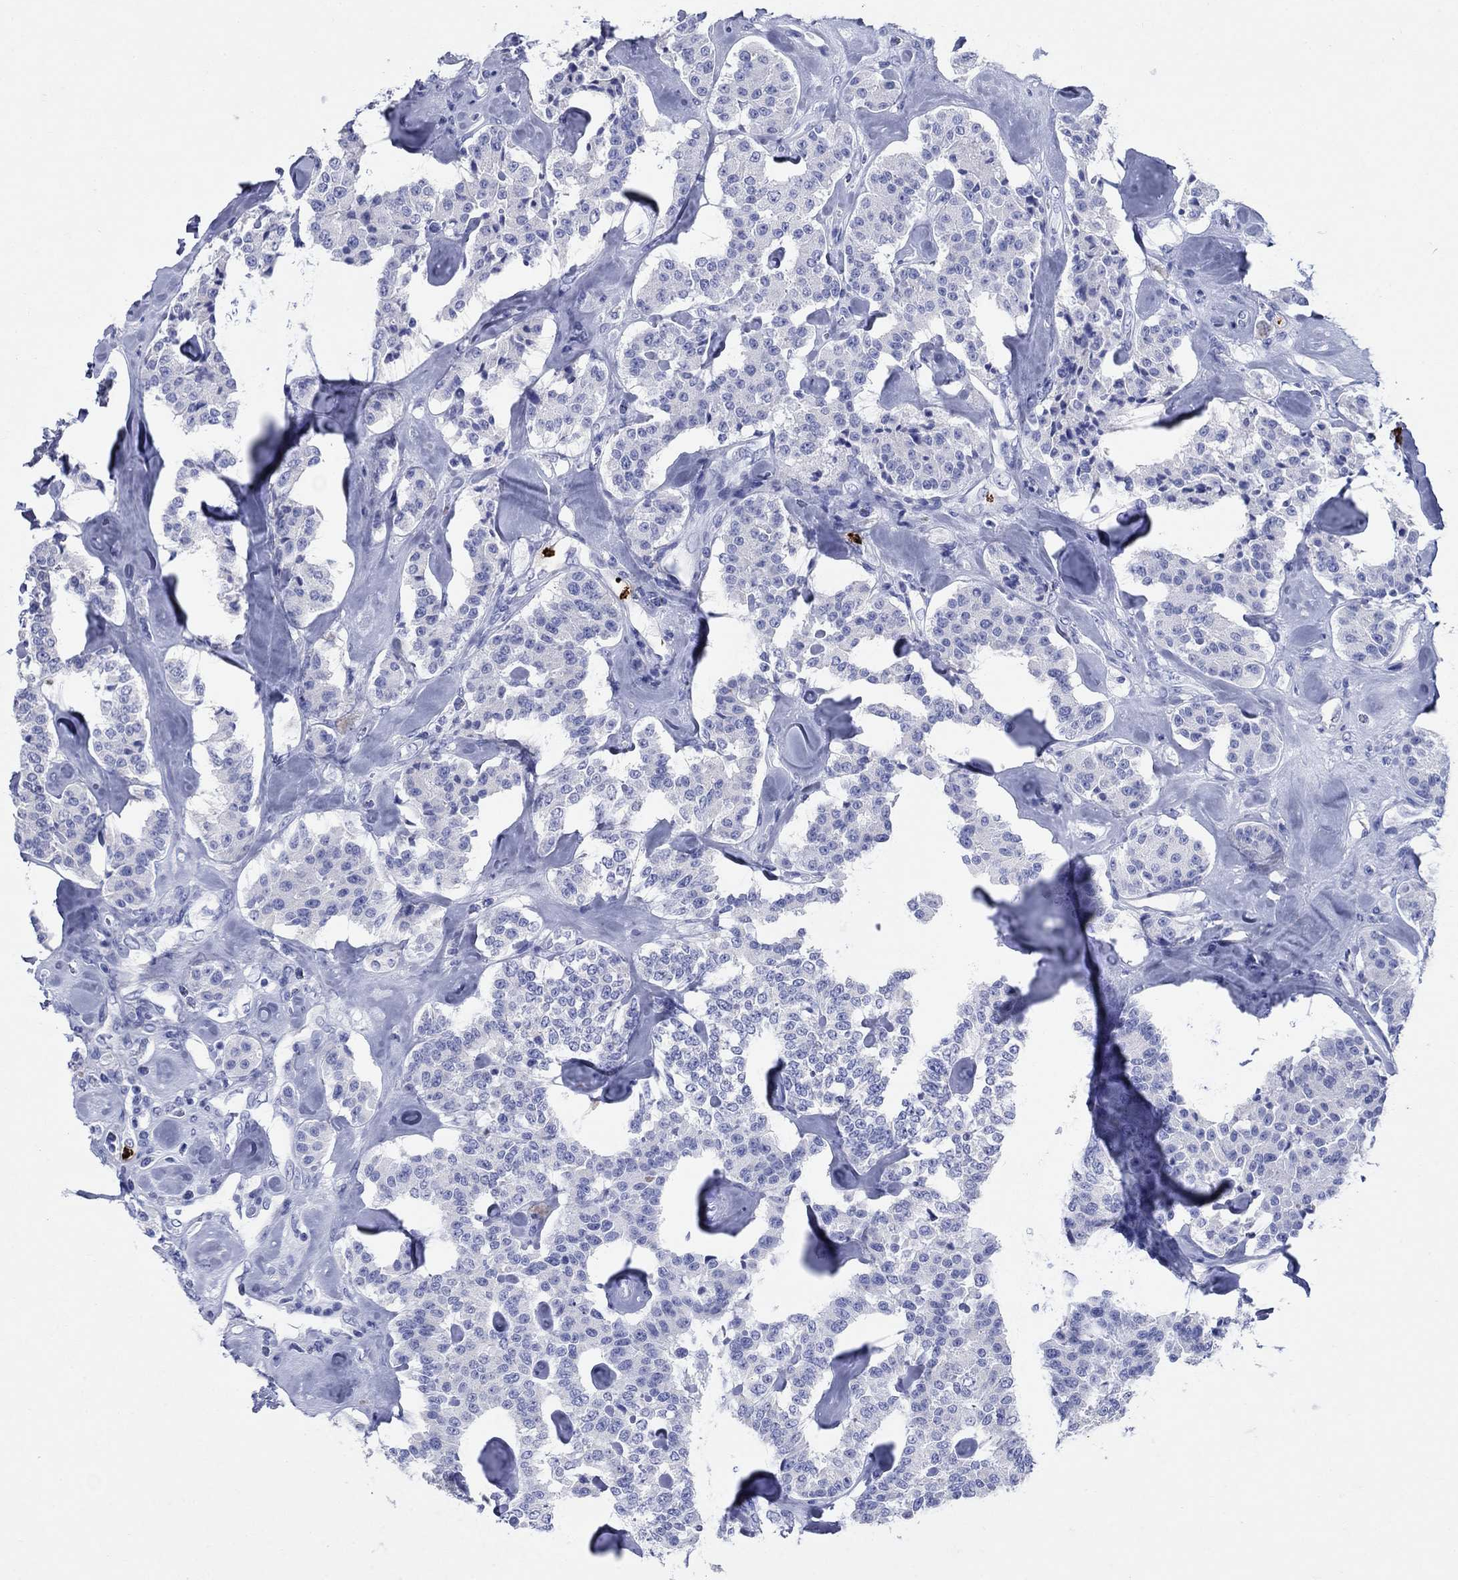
{"staining": {"intensity": "negative", "quantity": "none", "location": "none"}, "tissue": "carcinoid", "cell_type": "Tumor cells", "image_type": "cancer", "snomed": [{"axis": "morphology", "description": "Carcinoid, malignant, NOS"}, {"axis": "topography", "description": "Pancreas"}], "caption": "An immunohistochemistry (IHC) image of malignant carcinoid is shown. There is no staining in tumor cells of malignant carcinoid.", "gene": "AZU1", "patient": {"sex": "male", "age": 41}}